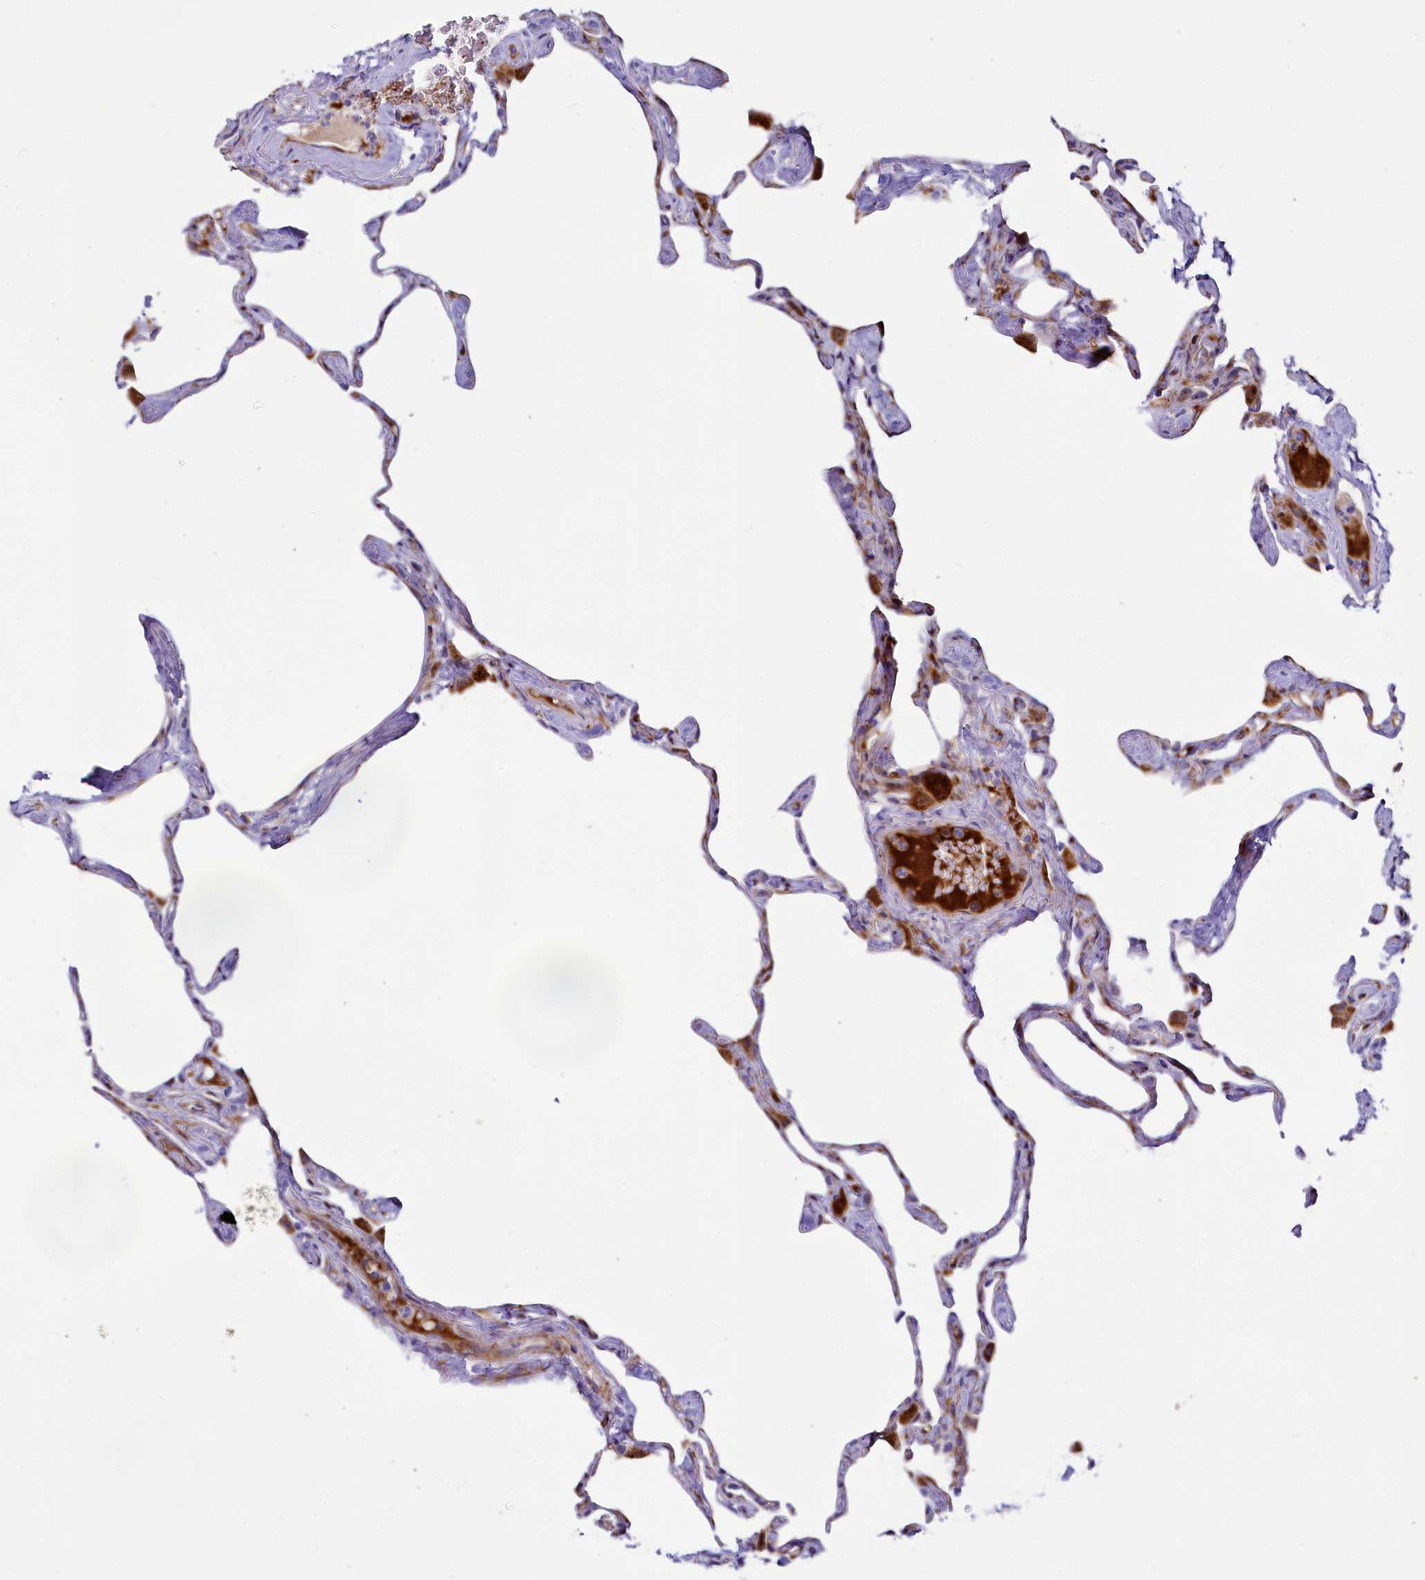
{"staining": {"intensity": "negative", "quantity": "none", "location": "none"}, "tissue": "lung", "cell_type": "Alveolar cells", "image_type": "normal", "snomed": [{"axis": "morphology", "description": "Normal tissue, NOS"}, {"axis": "topography", "description": "Lung"}], "caption": "IHC image of normal human lung stained for a protein (brown), which demonstrates no expression in alveolar cells.", "gene": "SH3TC2", "patient": {"sex": "male", "age": 65}}